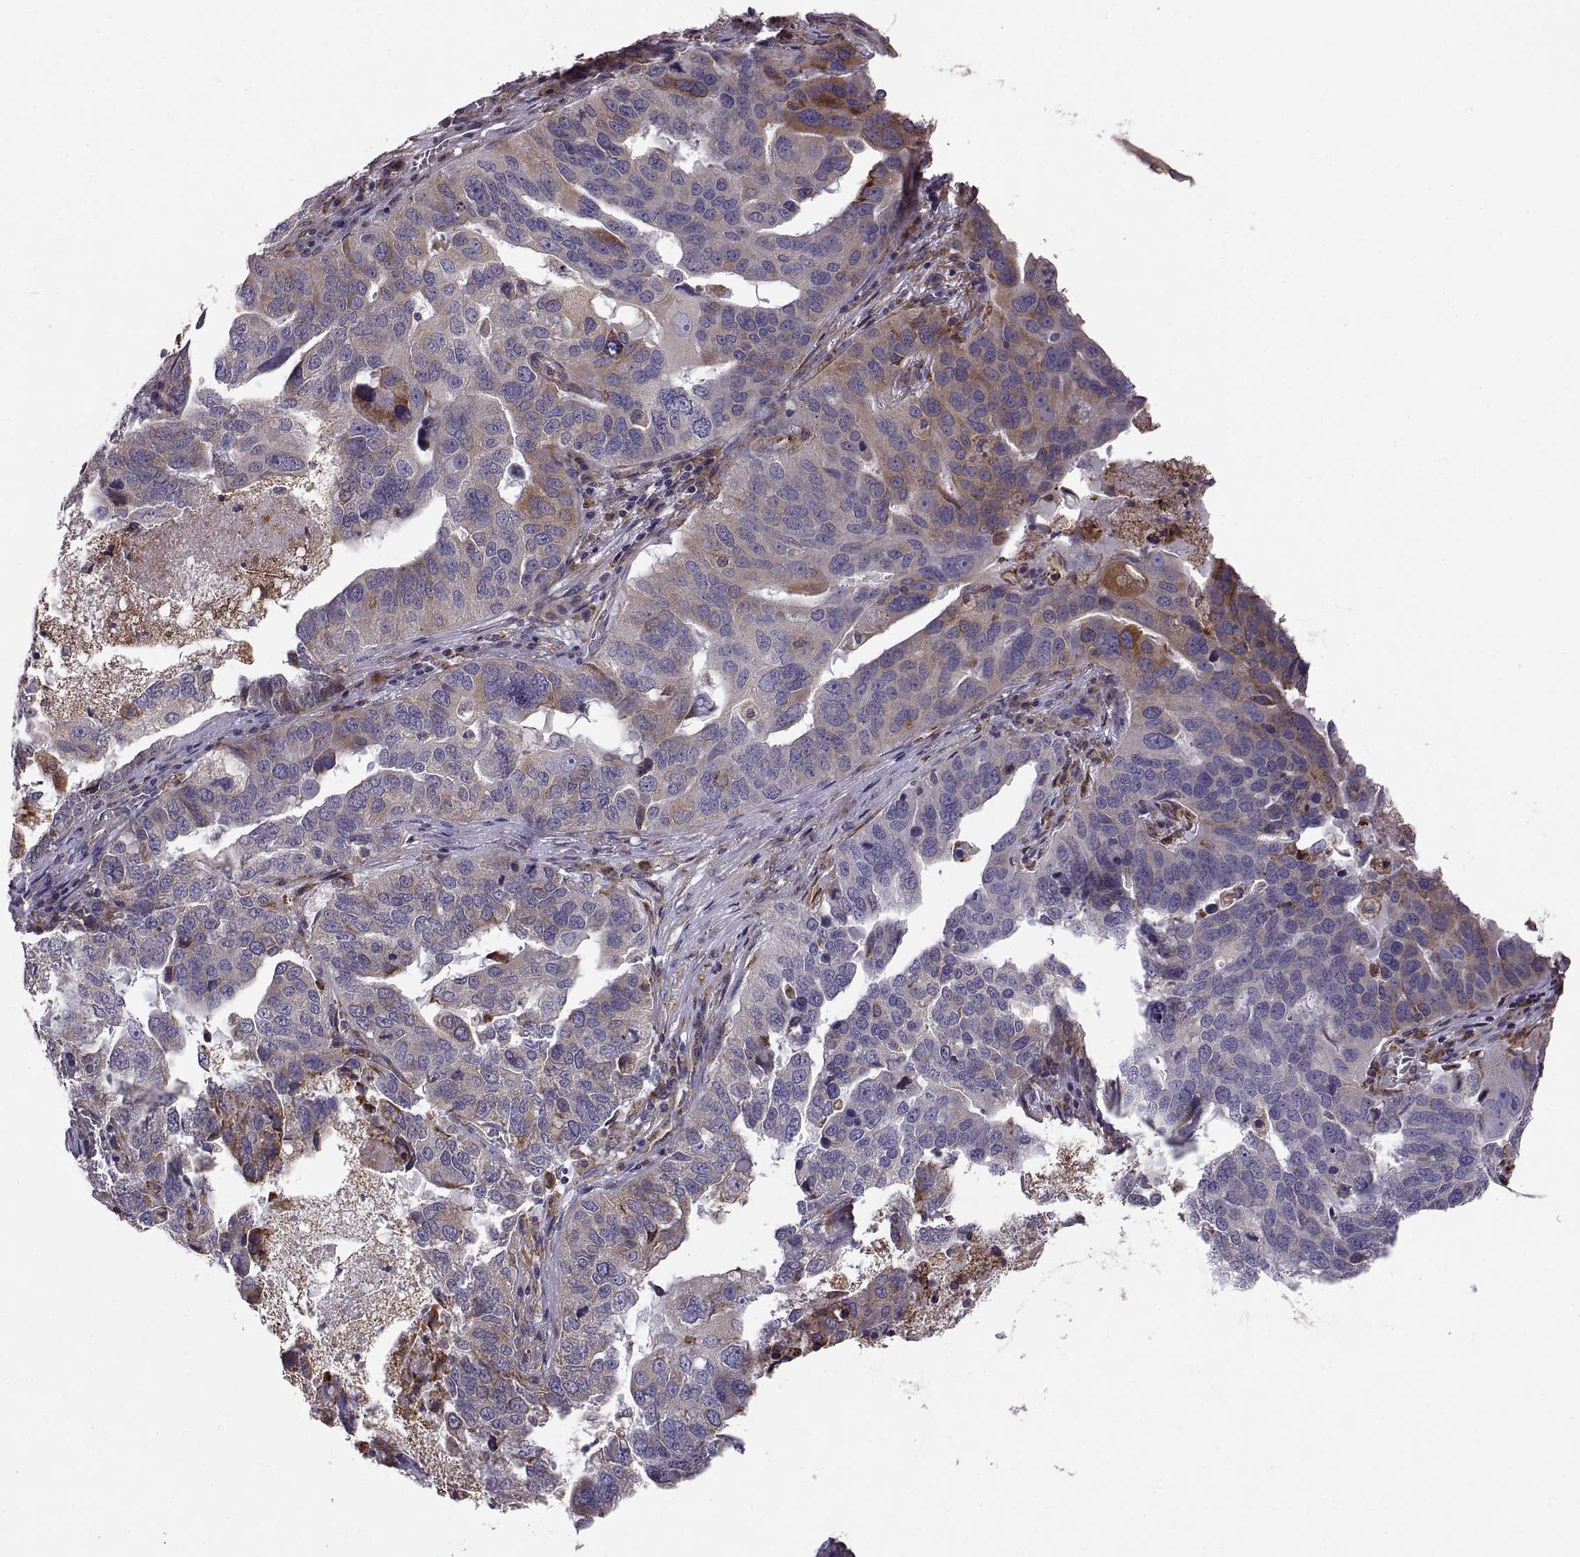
{"staining": {"intensity": "moderate", "quantity": "25%-75%", "location": "cytoplasmic/membranous"}, "tissue": "ovarian cancer", "cell_type": "Tumor cells", "image_type": "cancer", "snomed": [{"axis": "morphology", "description": "Carcinoma, endometroid"}, {"axis": "topography", "description": "Soft tissue"}, {"axis": "topography", "description": "Ovary"}], "caption": "The immunohistochemical stain shows moderate cytoplasmic/membranous positivity in tumor cells of ovarian endometroid carcinoma tissue.", "gene": "PLEKHB2", "patient": {"sex": "female", "age": 52}}